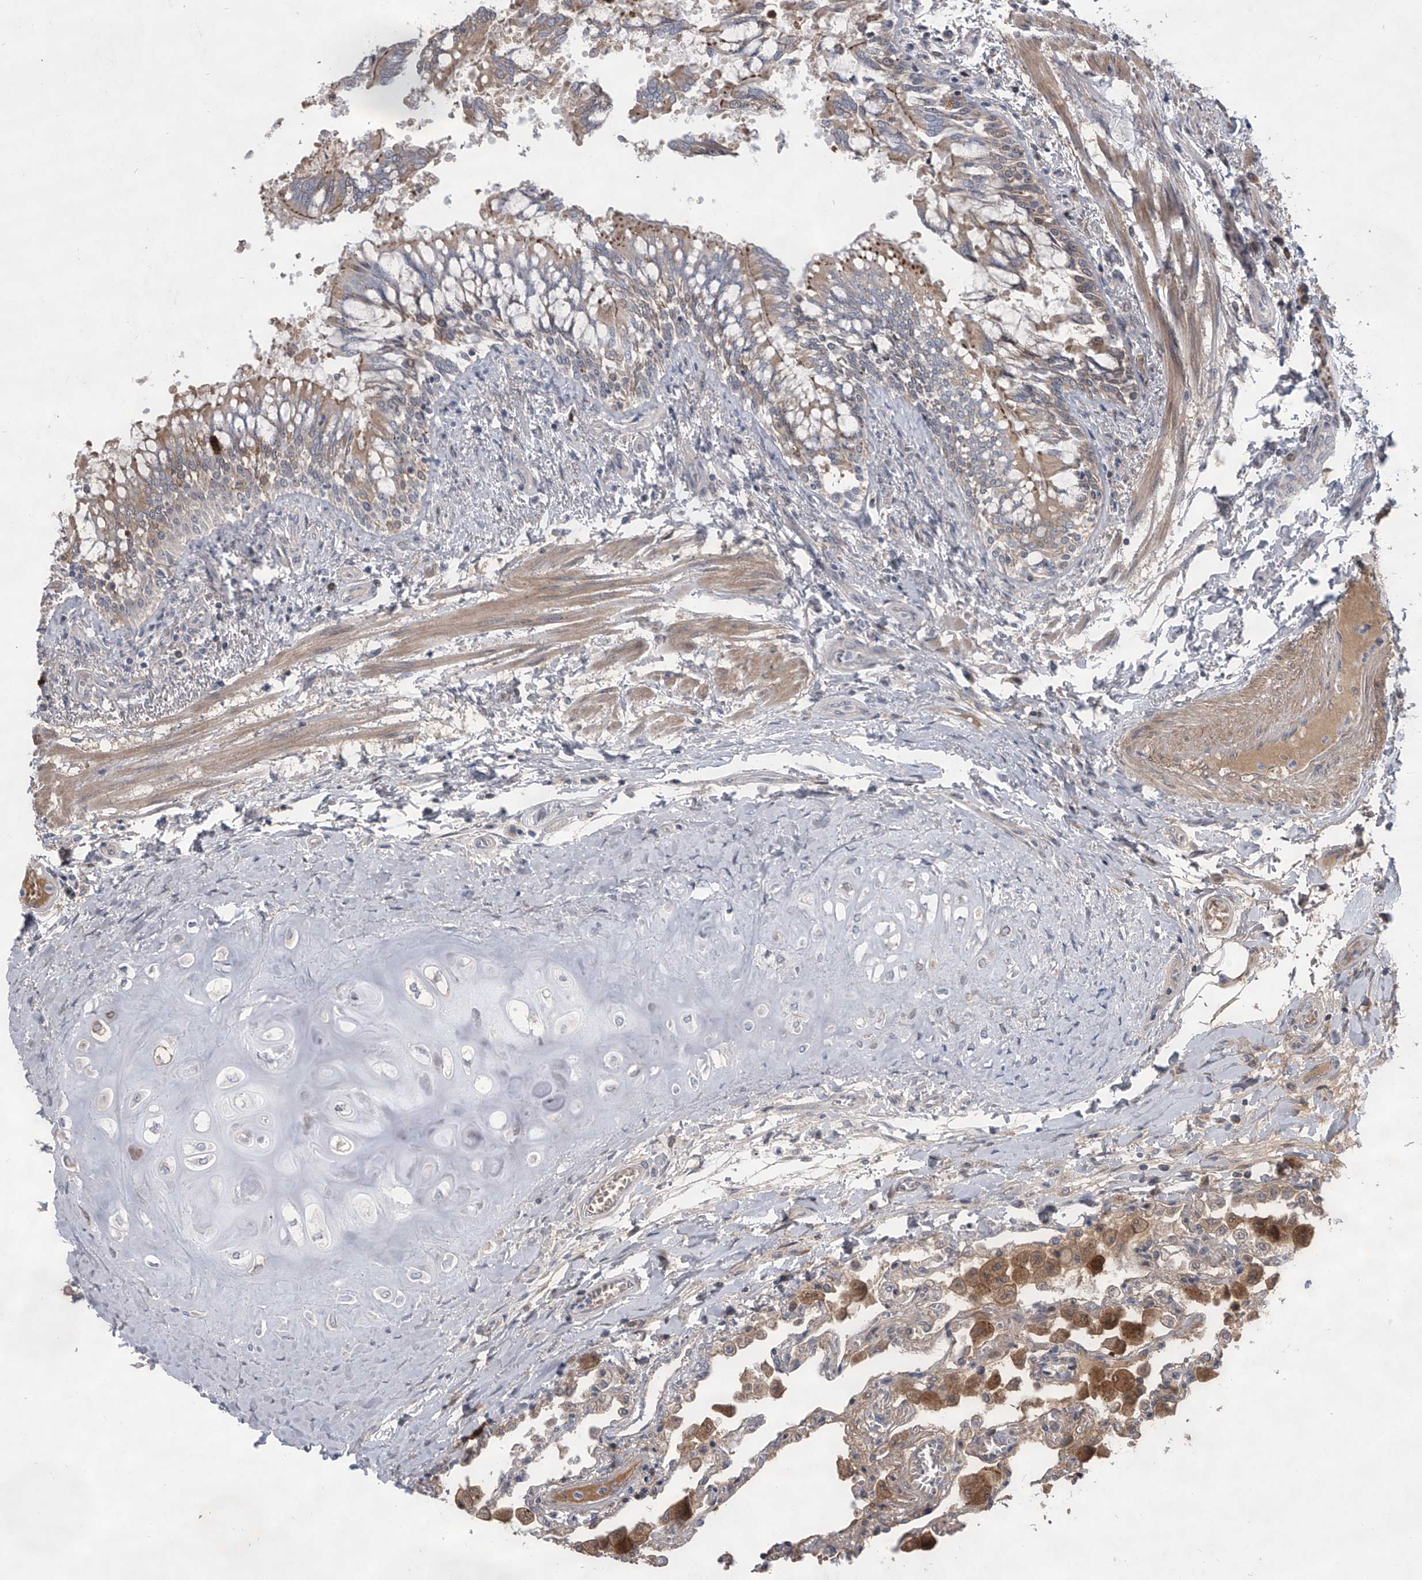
{"staining": {"intensity": "negative", "quantity": "none", "location": "none"}, "tissue": "lung", "cell_type": "Alveolar cells", "image_type": "normal", "snomed": [{"axis": "morphology", "description": "Normal tissue, NOS"}, {"axis": "topography", "description": "Bronchus"}, {"axis": "topography", "description": "Lung"}], "caption": "This photomicrograph is of normal lung stained with IHC to label a protein in brown with the nuclei are counter-stained blue. There is no positivity in alveolar cells. (Stains: DAB (3,3'-diaminobenzidine) immunohistochemistry with hematoxylin counter stain, Microscopy: brightfield microscopy at high magnification).", "gene": "HEATR6", "patient": {"sex": "female", "age": 49}}